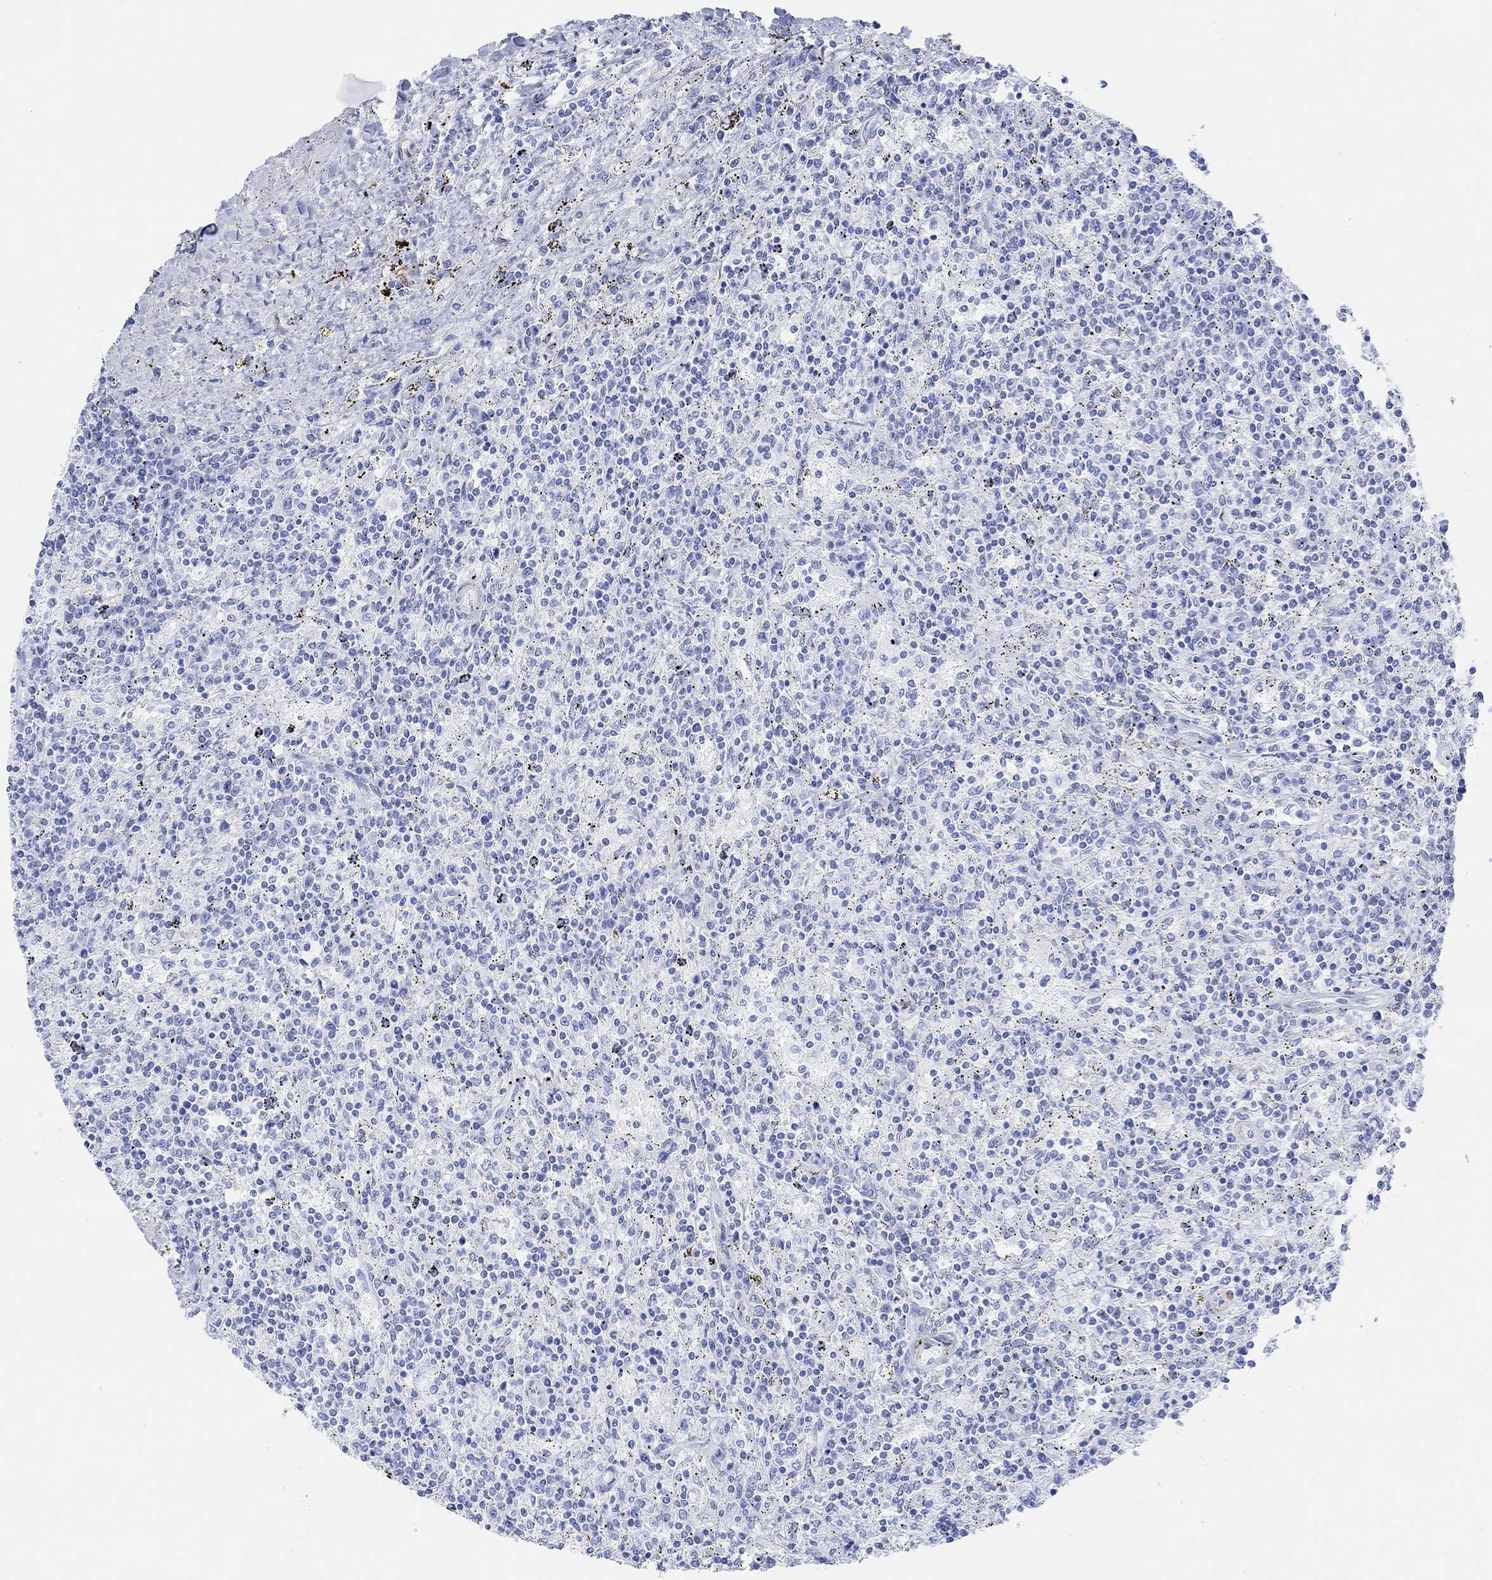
{"staining": {"intensity": "negative", "quantity": "none", "location": "none"}, "tissue": "lymphoma", "cell_type": "Tumor cells", "image_type": "cancer", "snomed": [{"axis": "morphology", "description": "Malignant lymphoma, non-Hodgkin's type, Low grade"}, {"axis": "topography", "description": "Lymph node"}], "caption": "Immunohistochemistry (IHC) photomicrograph of neoplastic tissue: human lymphoma stained with DAB (3,3'-diaminobenzidine) displays no significant protein staining in tumor cells. The staining was performed using DAB (3,3'-diaminobenzidine) to visualize the protein expression in brown, while the nuclei were stained in blue with hematoxylin (Magnification: 20x).", "gene": "TPPP3", "patient": {"sex": "male", "age": 52}}